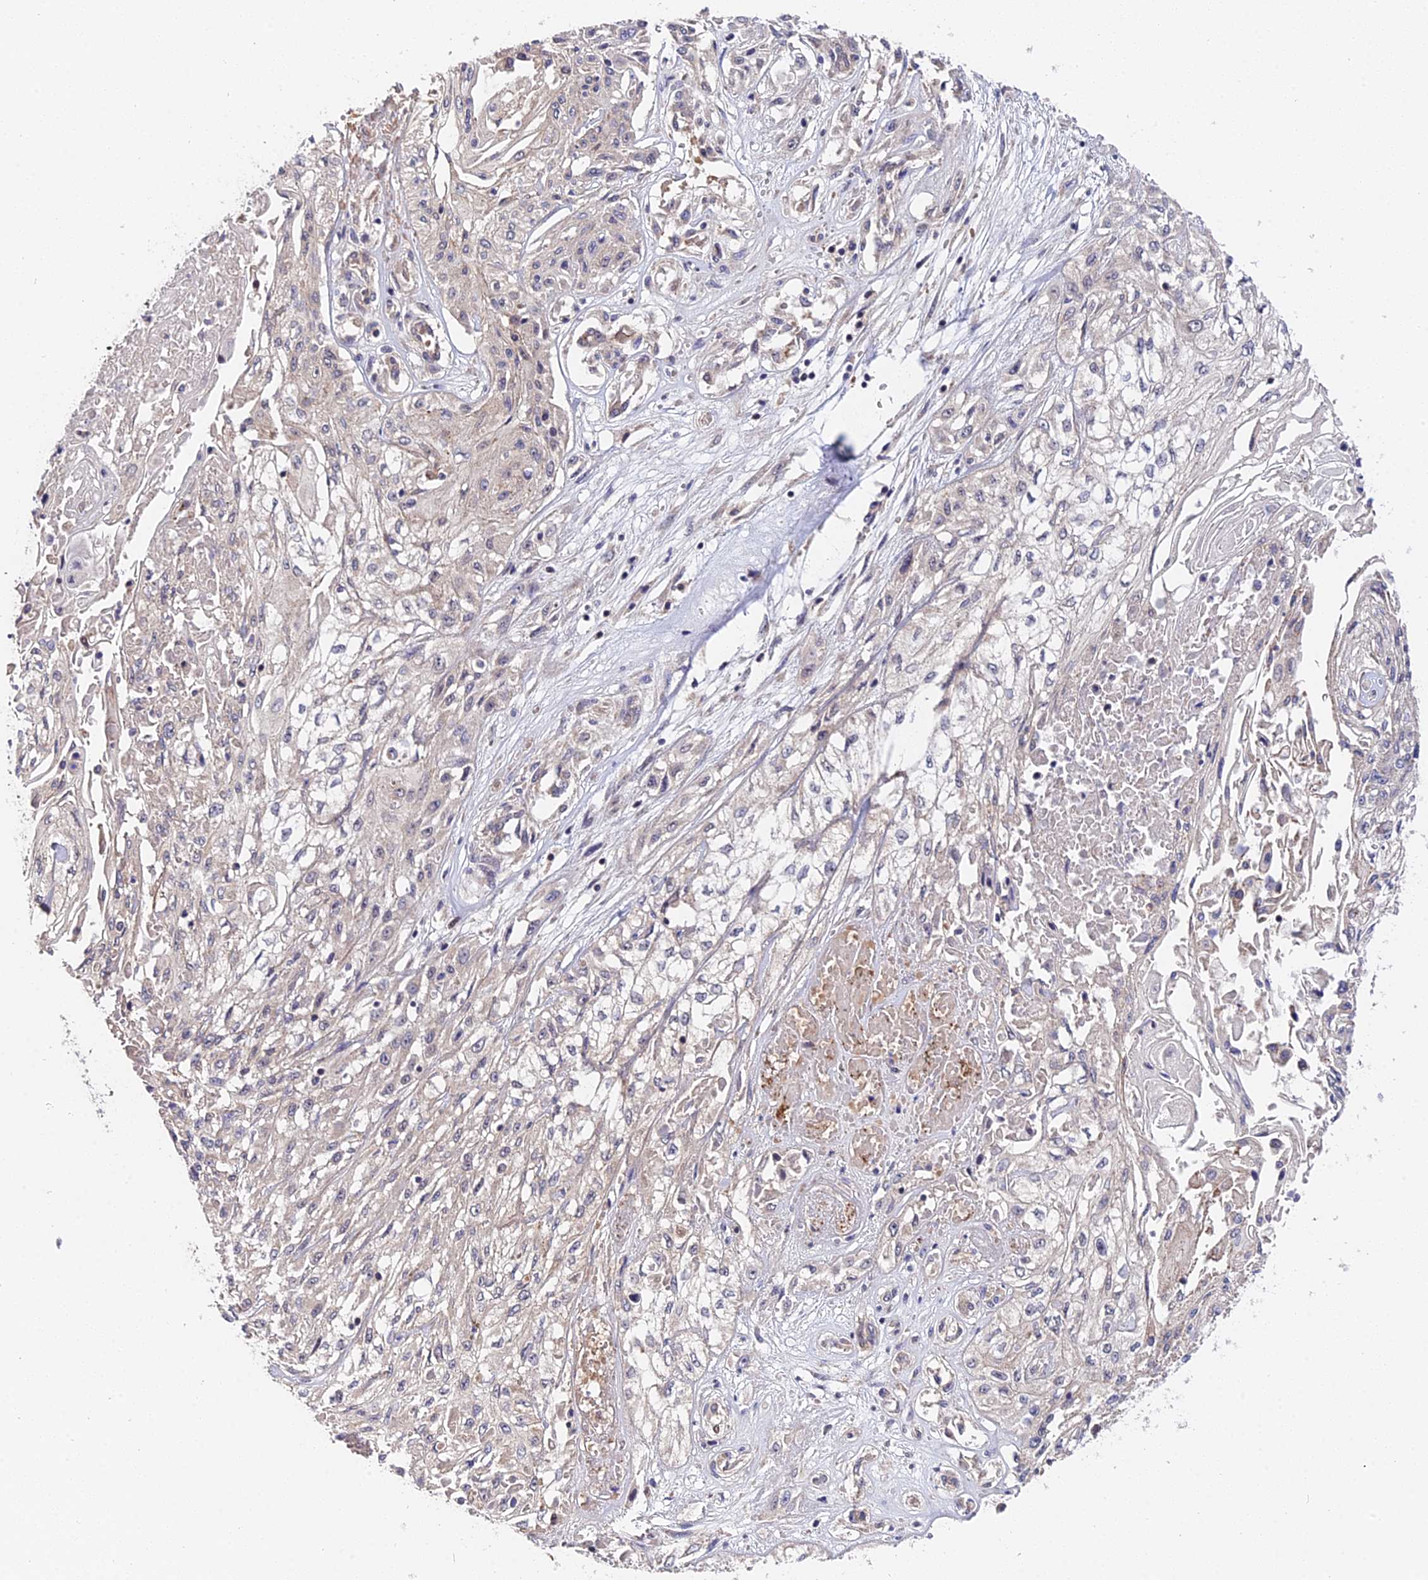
{"staining": {"intensity": "negative", "quantity": "none", "location": "none"}, "tissue": "skin cancer", "cell_type": "Tumor cells", "image_type": "cancer", "snomed": [{"axis": "morphology", "description": "Squamous cell carcinoma, NOS"}, {"axis": "morphology", "description": "Squamous cell carcinoma, metastatic, NOS"}, {"axis": "topography", "description": "Skin"}, {"axis": "topography", "description": "Lymph node"}], "caption": "Photomicrograph shows no significant protein positivity in tumor cells of skin cancer (squamous cell carcinoma). Nuclei are stained in blue.", "gene": "TRMT1", "patient": {"sex": "male", "age": 75}}